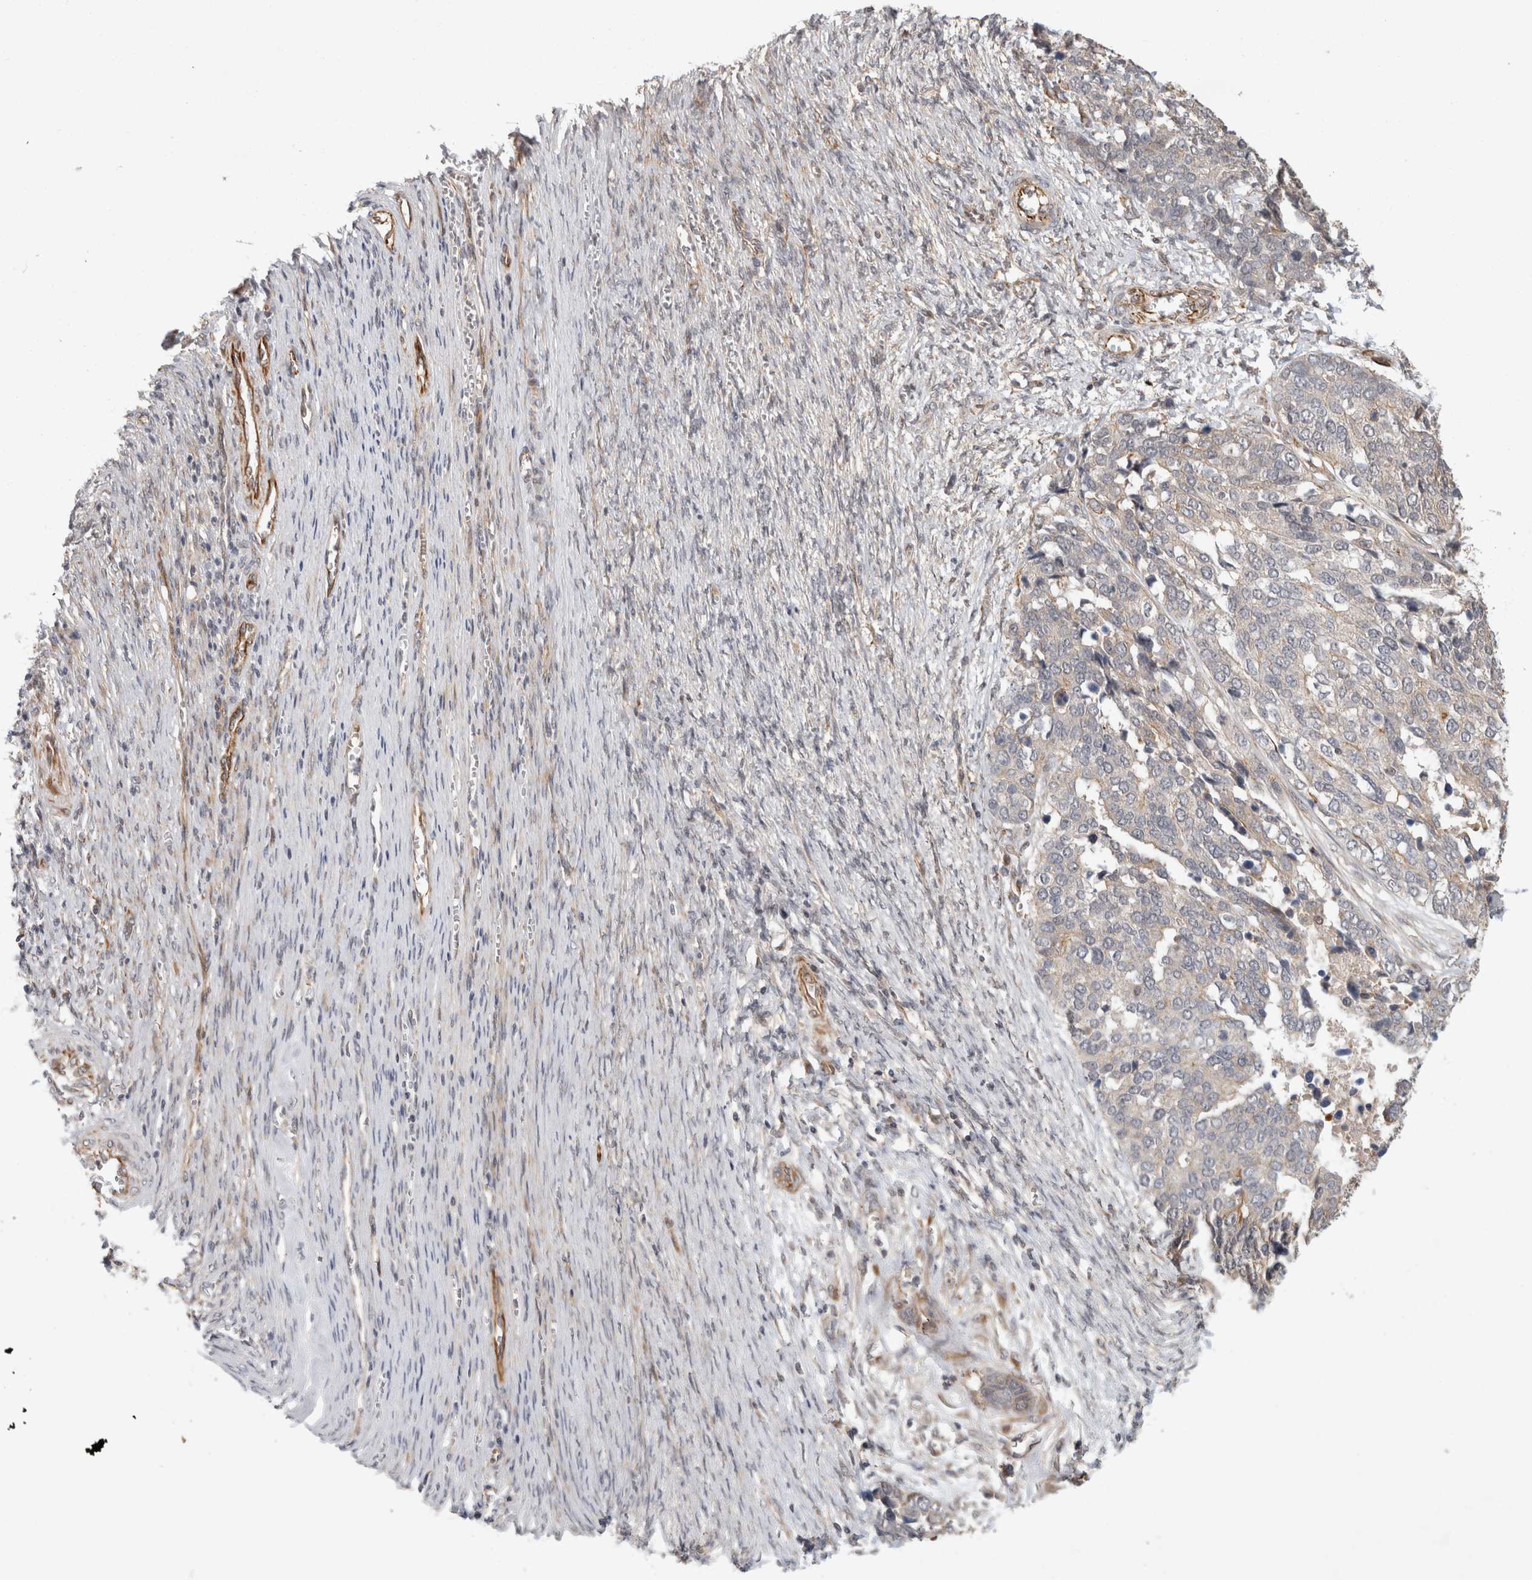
{"staining": {"intensity": "negative", "quantity": "none", "location": "none"}, "tissue": "ovarian cancer", "cell_type": "Tumor cells", "image_type": "cancer", "snomed": [{"axis": "morphology", "description": "Cystadenocarcinoma, serous, NOS"}, {"axis": "topography", "description": "Ovary"}], "caption": "Immunohistochemistry image of neoplastic tissue: human serous cystadenocarcinoma (ovarian) stained with DAB (3,3'-diaminobenzidine) shows no significant protein expression in tumor cells. The staining is performed using DAB brown chromogen with nuclei counter-stained in using hematoxylin.", "gene": "CRISPLD1", "patient": {"sex": "female", "age": 44}}